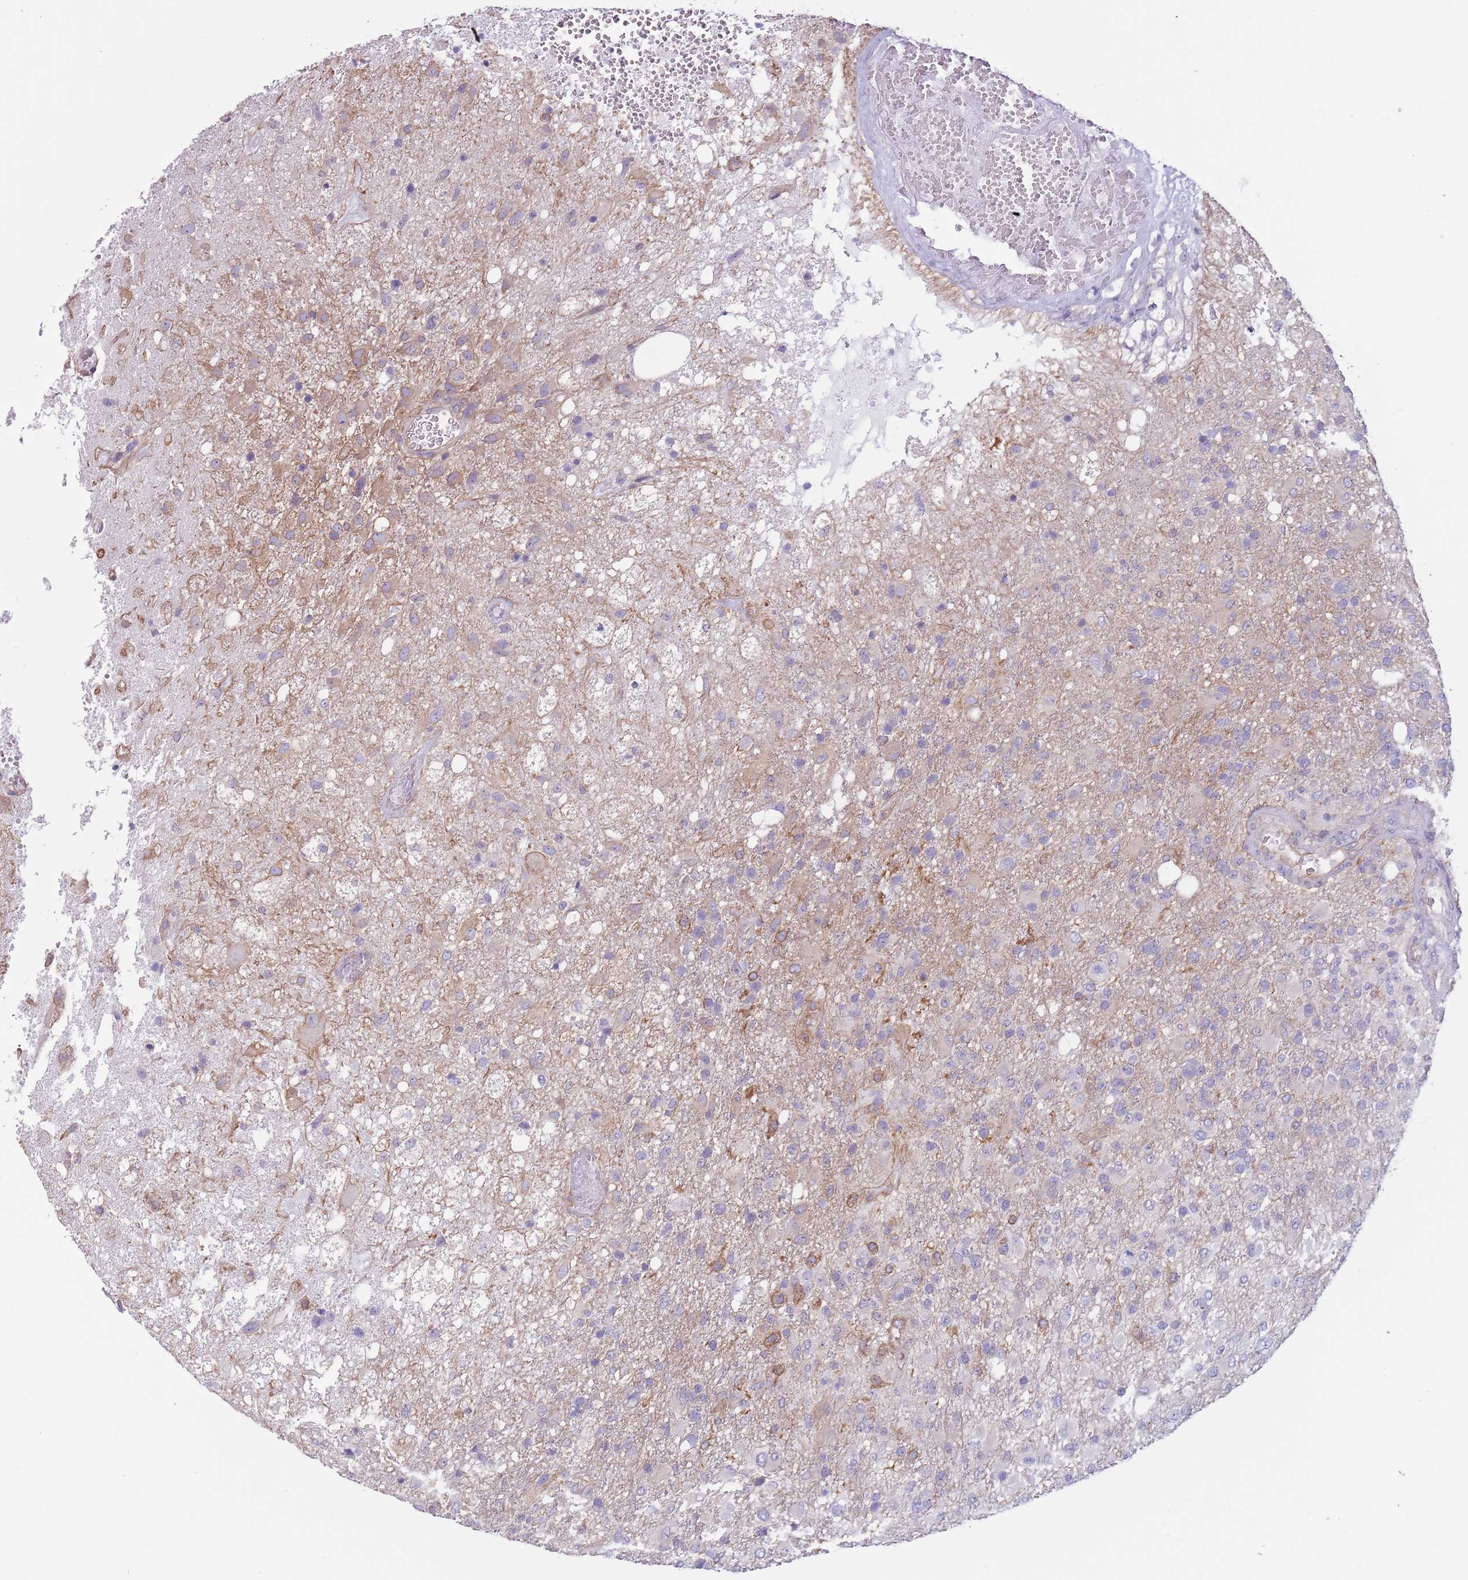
{"staining": {"intensity": "negative", "quantity": "none", "location": "none"}, "tissue": "glioma", "cell_type": "Tumor cells", "image_type": "cancer", "snomed": [{"axis": "morphology", "description": "Glioma, malignant, High grade"}, {"axis": "topography", "description": "Brain"}], "caption": "Human malignant high-grade glioma stained for a protein using IHC shows no expression in tumor cells.", "gene": "RBP3", "patient": {"sex": "female", "age": 74}}